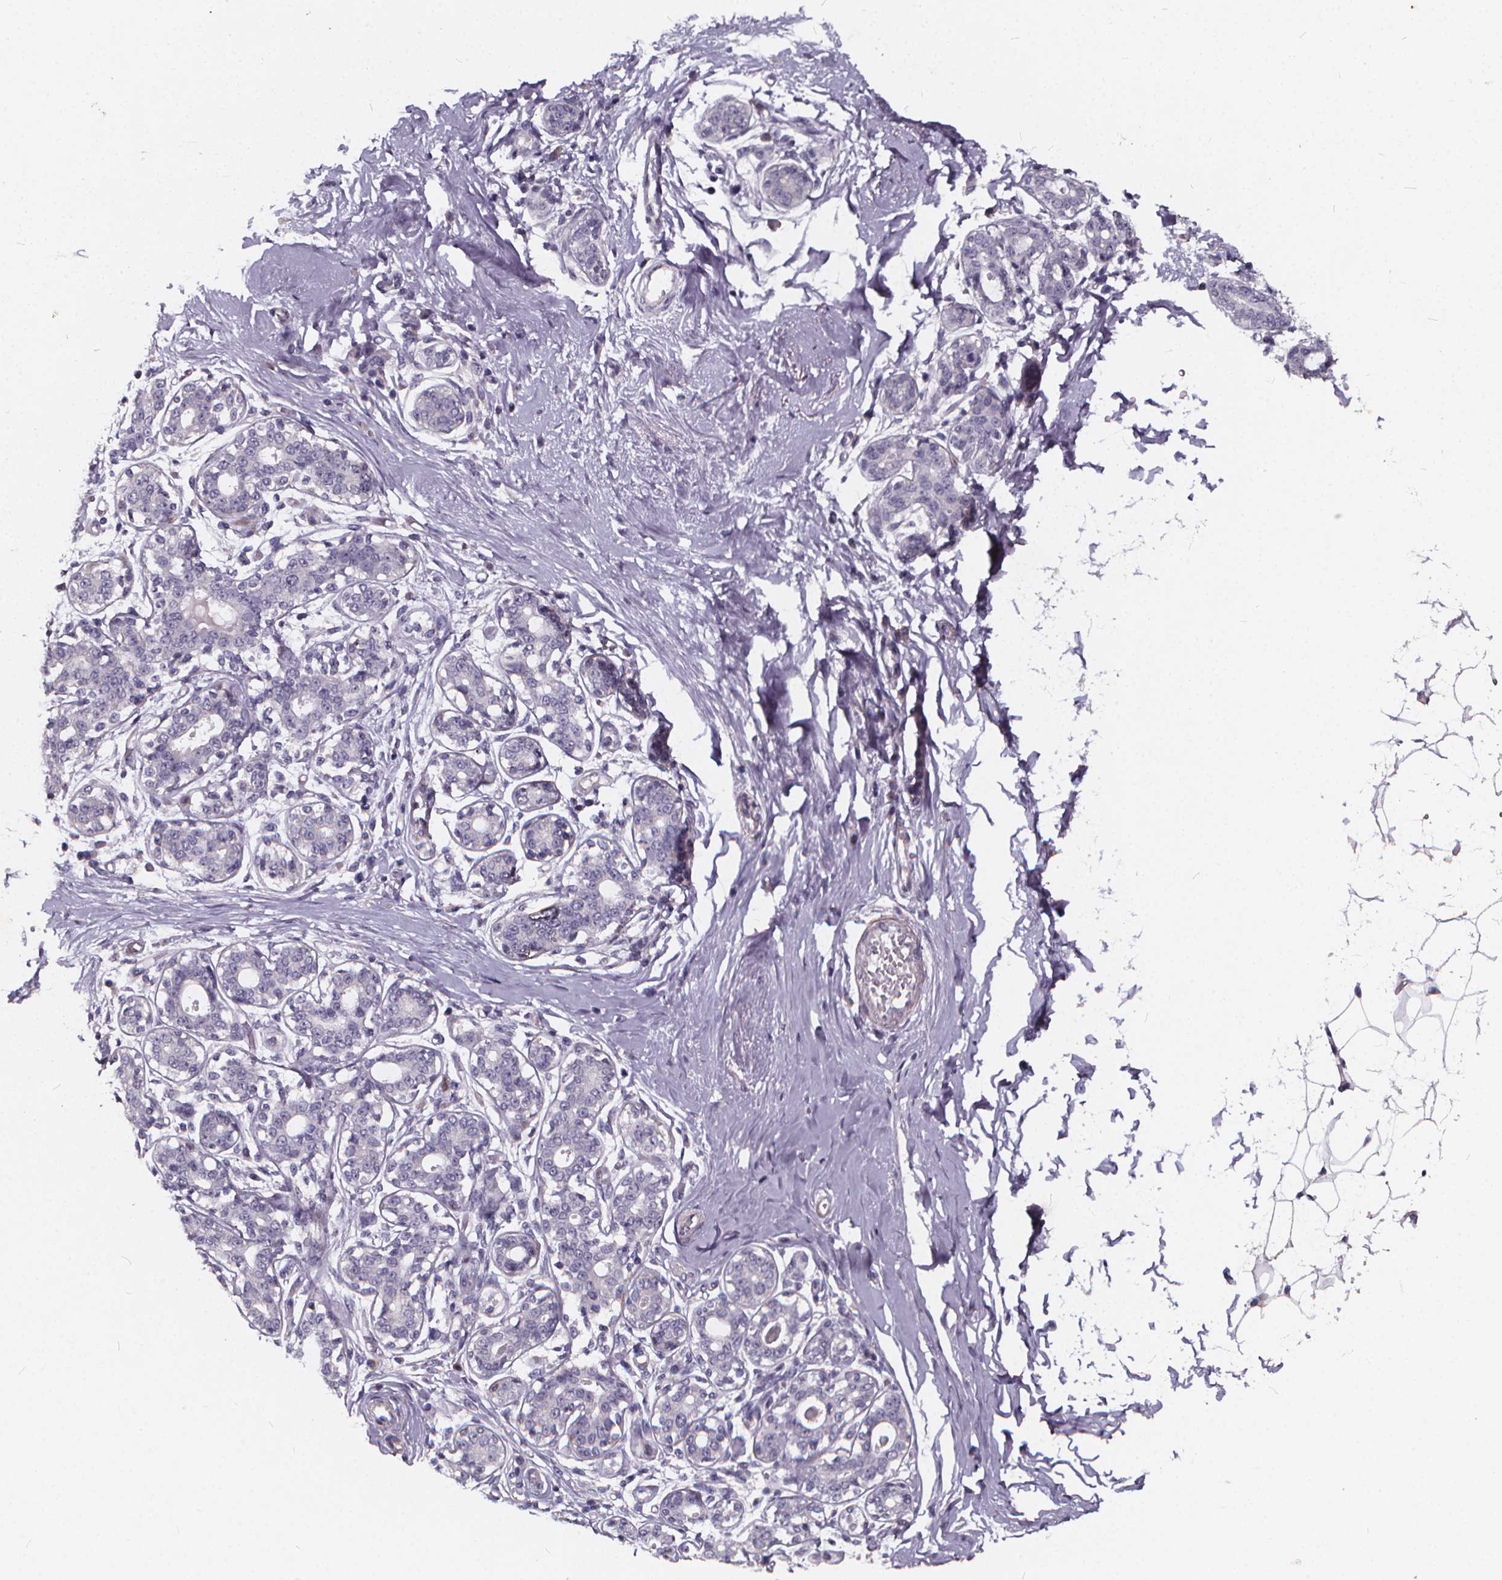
{"staining": {"intensity": "negative", "quantity": "none", "location": "none"}, "tissue": "breast", "cell_type": "Adipocytes", "image_type": "normal", "snomed": [{"axis": "morphology", "description": "Normal tissue, NOS"}, {"axis": "topography", "description": "Skin"}, {"axis": "topography", "description": "Breast"}], "caption": "The immunohistochemistry histopathology image has no significant positivity in adipocytes of breast. Nuclei are stained in blue.", "gene": "TSPAN14", "patient": {"sex": "female", "age": 43}}